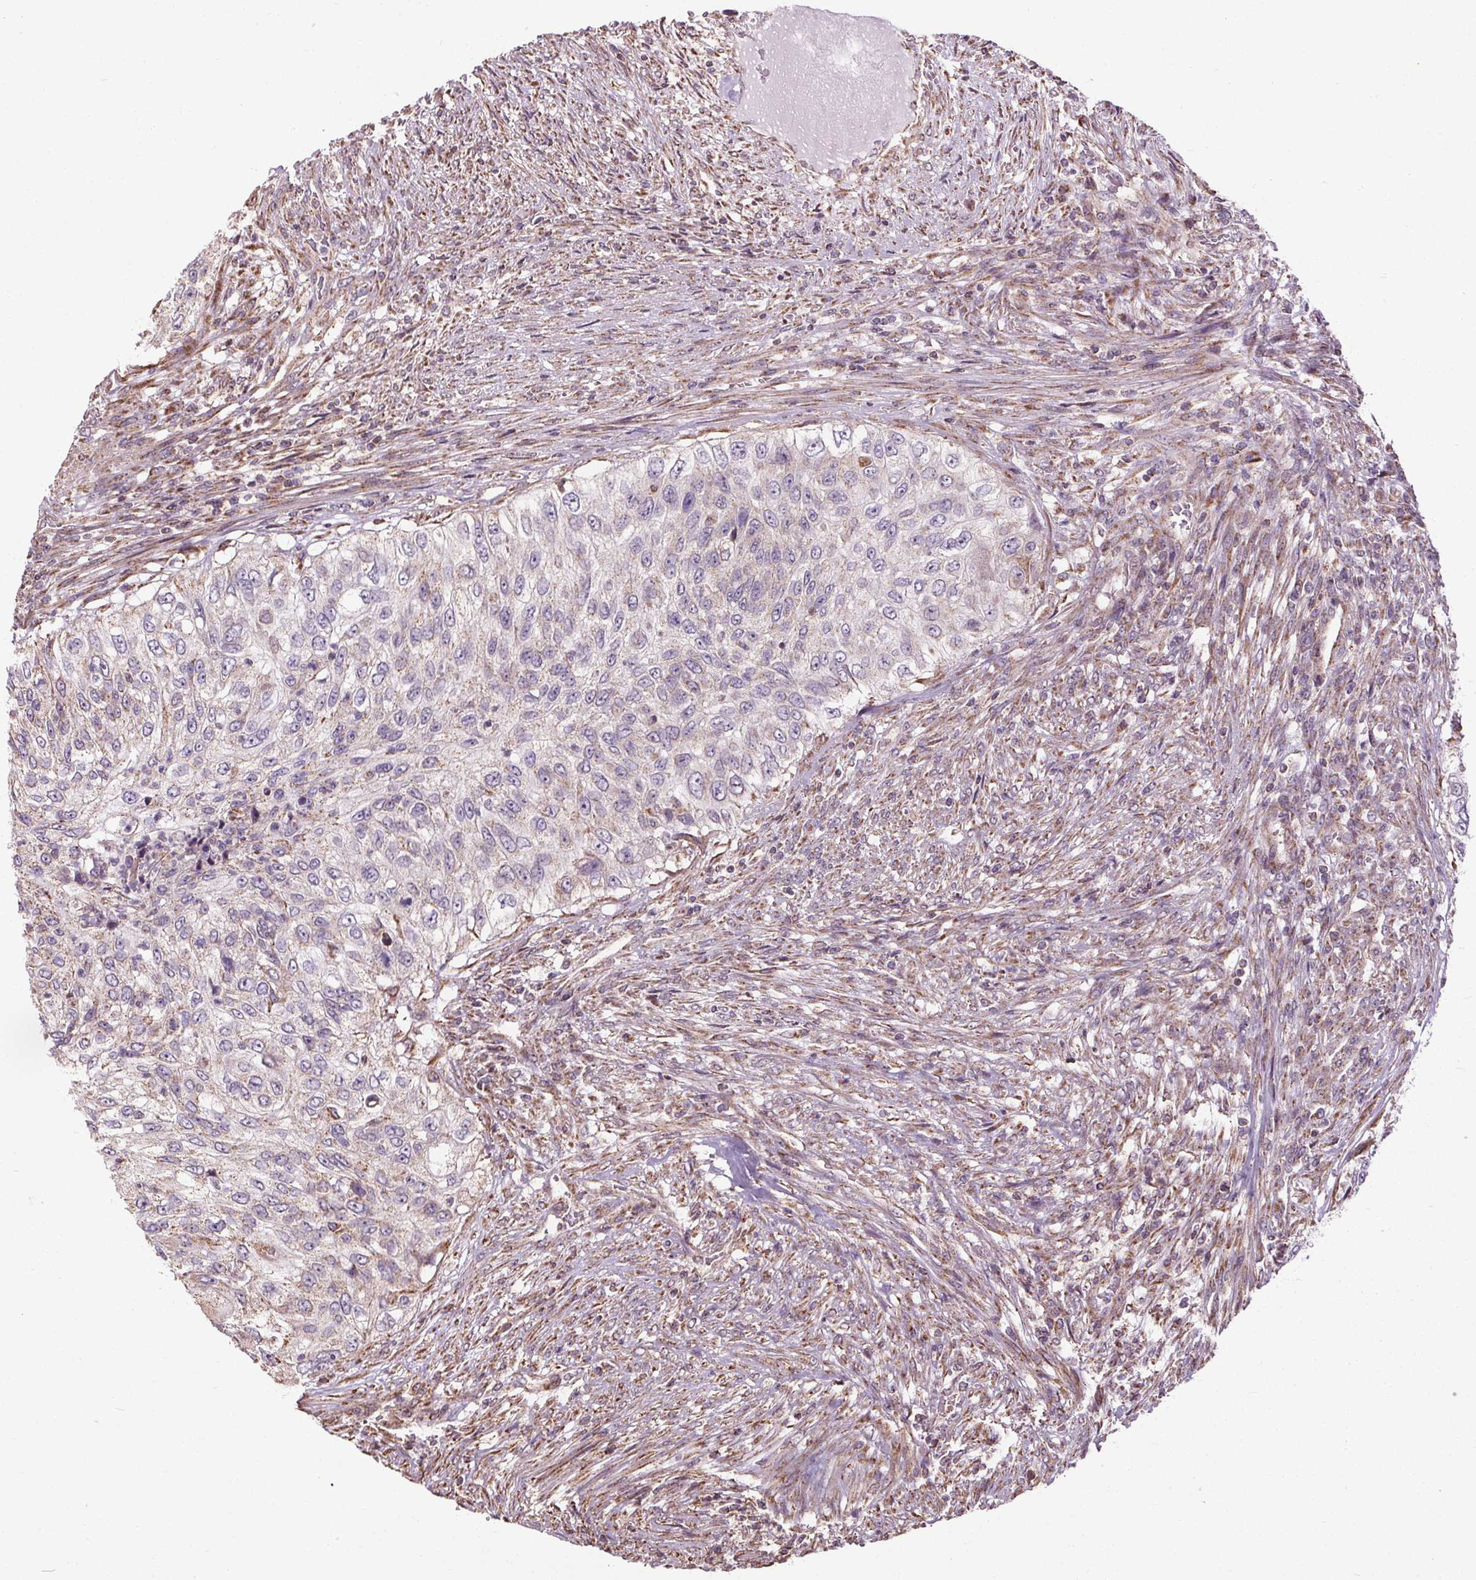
{"staining": {"intensity": "weak", "quantity": "<25%", "location": "cytoplasmic/membranous"}, "tissue": "urothelial cancer", "cell_type": "Tumor cells", "image_type": "cancer", "snomed": [{"axis": "morphology", "description": "Urothelial carcinoma, High grade"}, {"axis": "topography", "description": "Urinary bladder"}], "caption": "Tumor cells show no significant expression in urothelial cancer.", "gene": "ZNF548", "patient": {"sex": "female", "age": 60}}